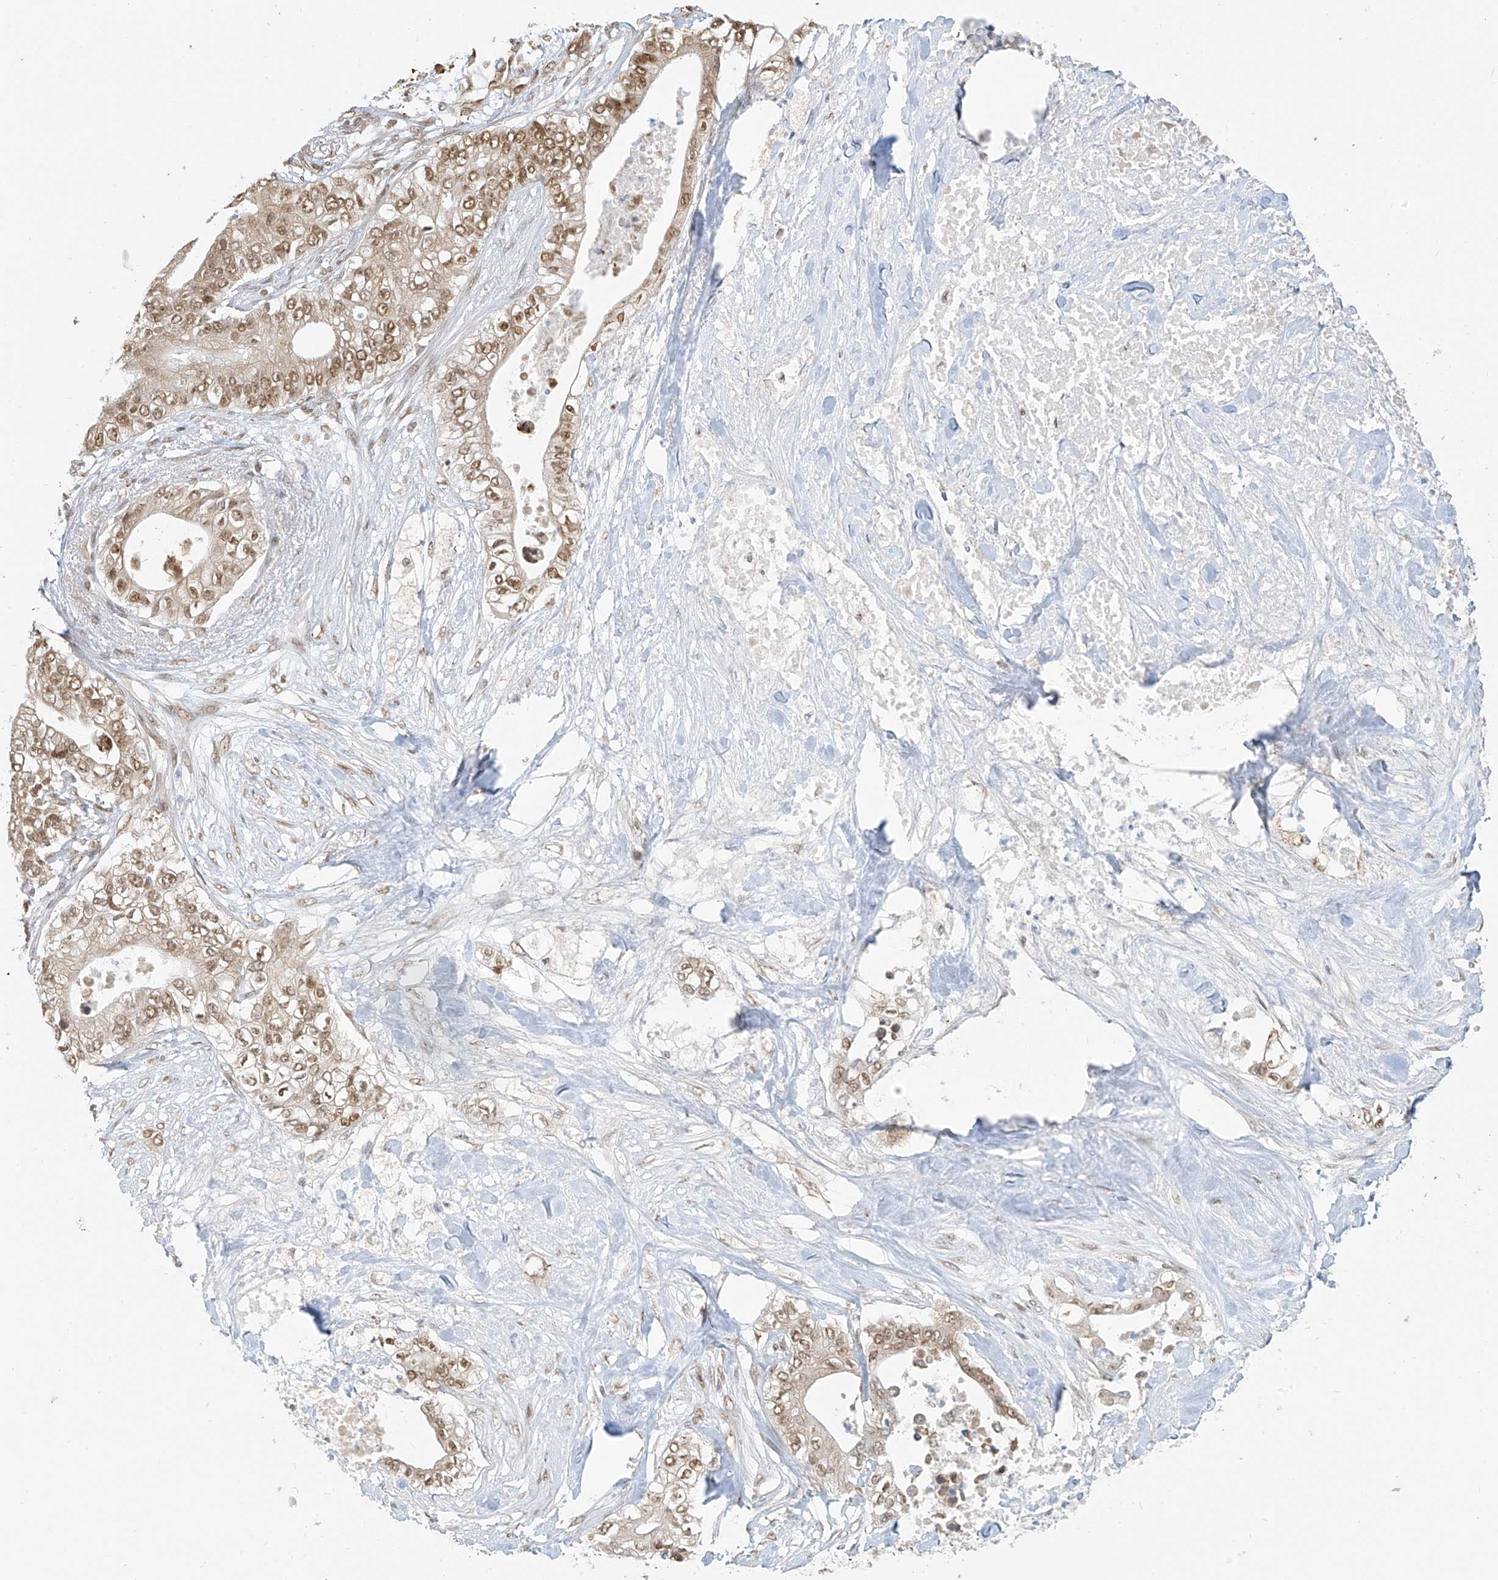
{"staining": {"intensity": "moderate", "quantity": ">75%", "location": "nuclear"}, "tissue": "pancreatic cancer", "cell_type": "Tumor cells", "image_type": "cancer", "snomed": [{"axis": "morphology", "description": "Adenocarcinoma, NOS"}, {"axis": "topography", "description": "Pancreas"}], "caption": "Human pancreatic cancer stained with a protein marker exhibits moderate staining in tumor cells.", "gene": "ZMYM2", "patient": {"sex": "female", "age": 78}}